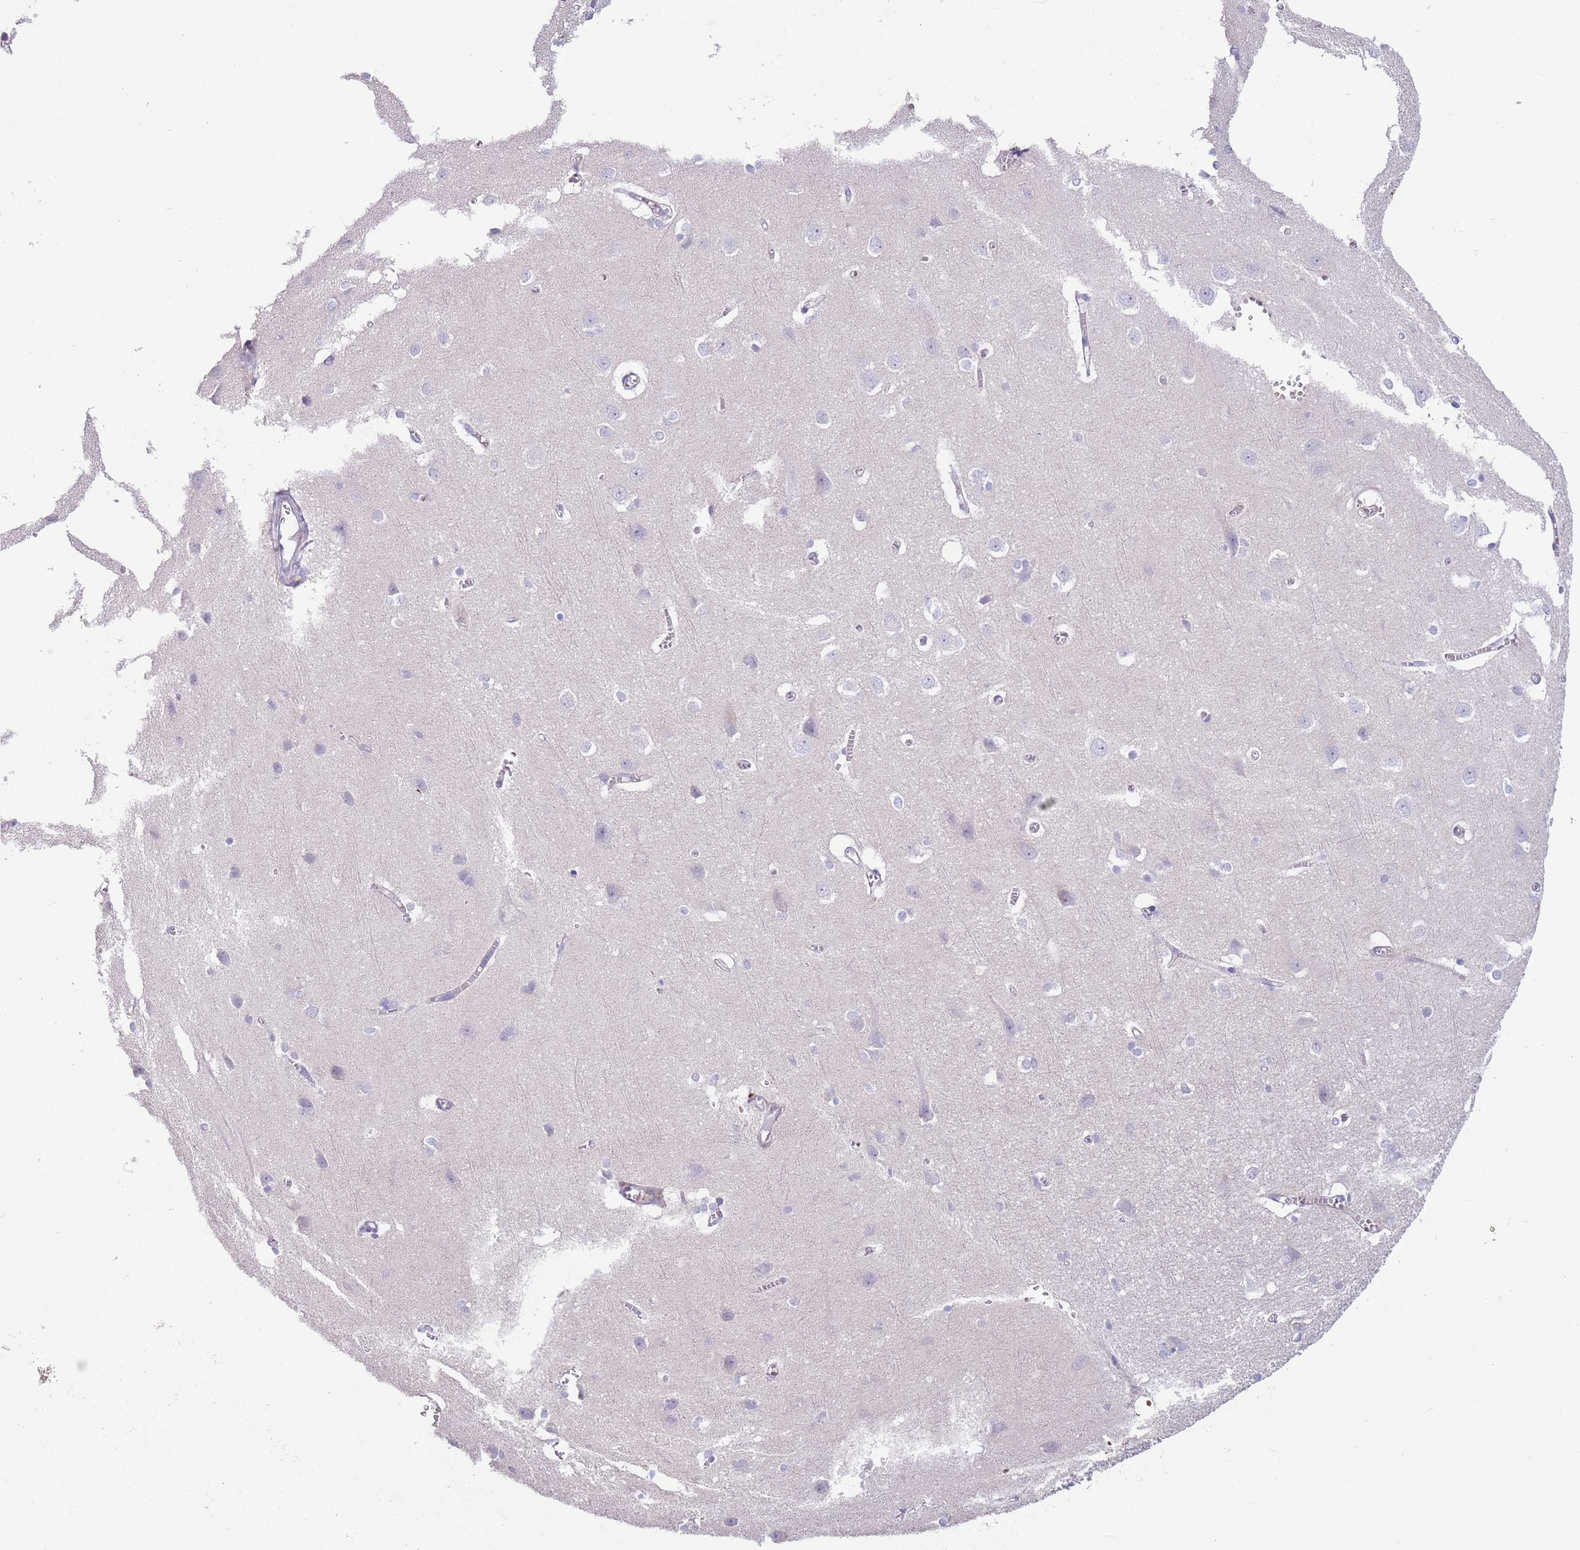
{"staining": {"intensity": "negative", "quantity": "none", "location": "none"}, "tissue": "cerebral cortex", "cell_type": "Endothelial cells", "image_type": "normal", "snomed": [{"axis": "morphology", "description": "Normal tissue, NOS"}, {"axis": "topography", "description": "Cerebral cortex"}], "caption": "Endothelial cells show no significant protein staining in normal cerebral cortex. Brightfield microscopy of immunohistochemistry stained with DAB (brown) and hematoxylin (blue), captured at high magnification.", "gene": "ZNF14", "patient": {"sex": "male", "age": 37}}